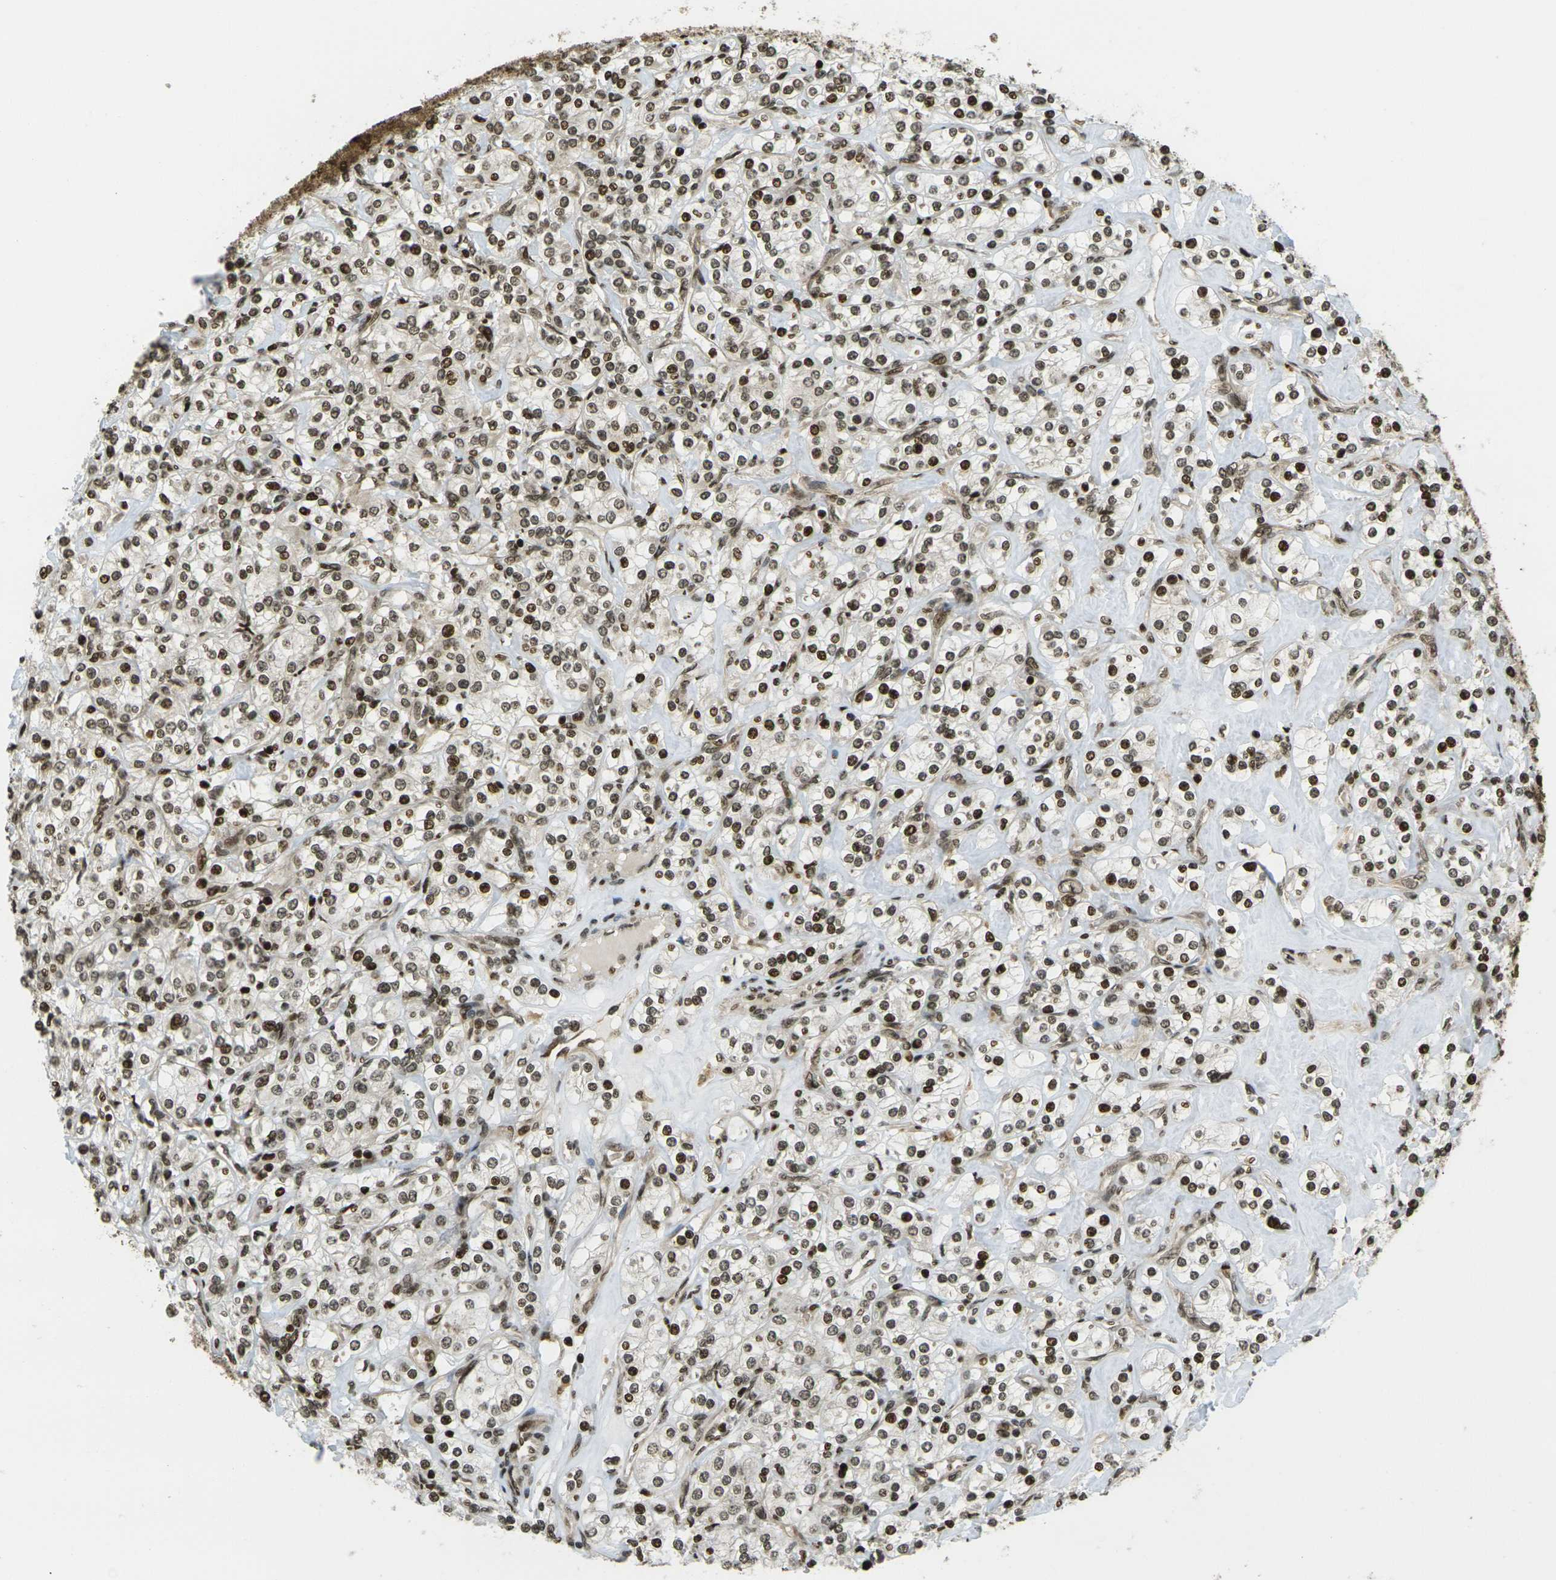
{"staining": {"intensity": "moderate", "quantity": ">75%", "location": "nuclear"}, "tissue": "renal cancer", "cell_type": "Tumor cells", "image_type": "cancer", "snomed": [{"axis": "morphology", "description": "Adenocarcinoma, NOS"}, {"axis": "topography", "description": "Kidney"}], "caption": "Immunohistochemistry of renal adenocarcinoma reveals medium levels of moderate nuclear staining in approximately >75% of tumor cells. (brown staining indicates protein expression, while blue staining denotes nuclei).", "gene": "RUVBL2", "patient": {"sex": "male", "age": 77}}